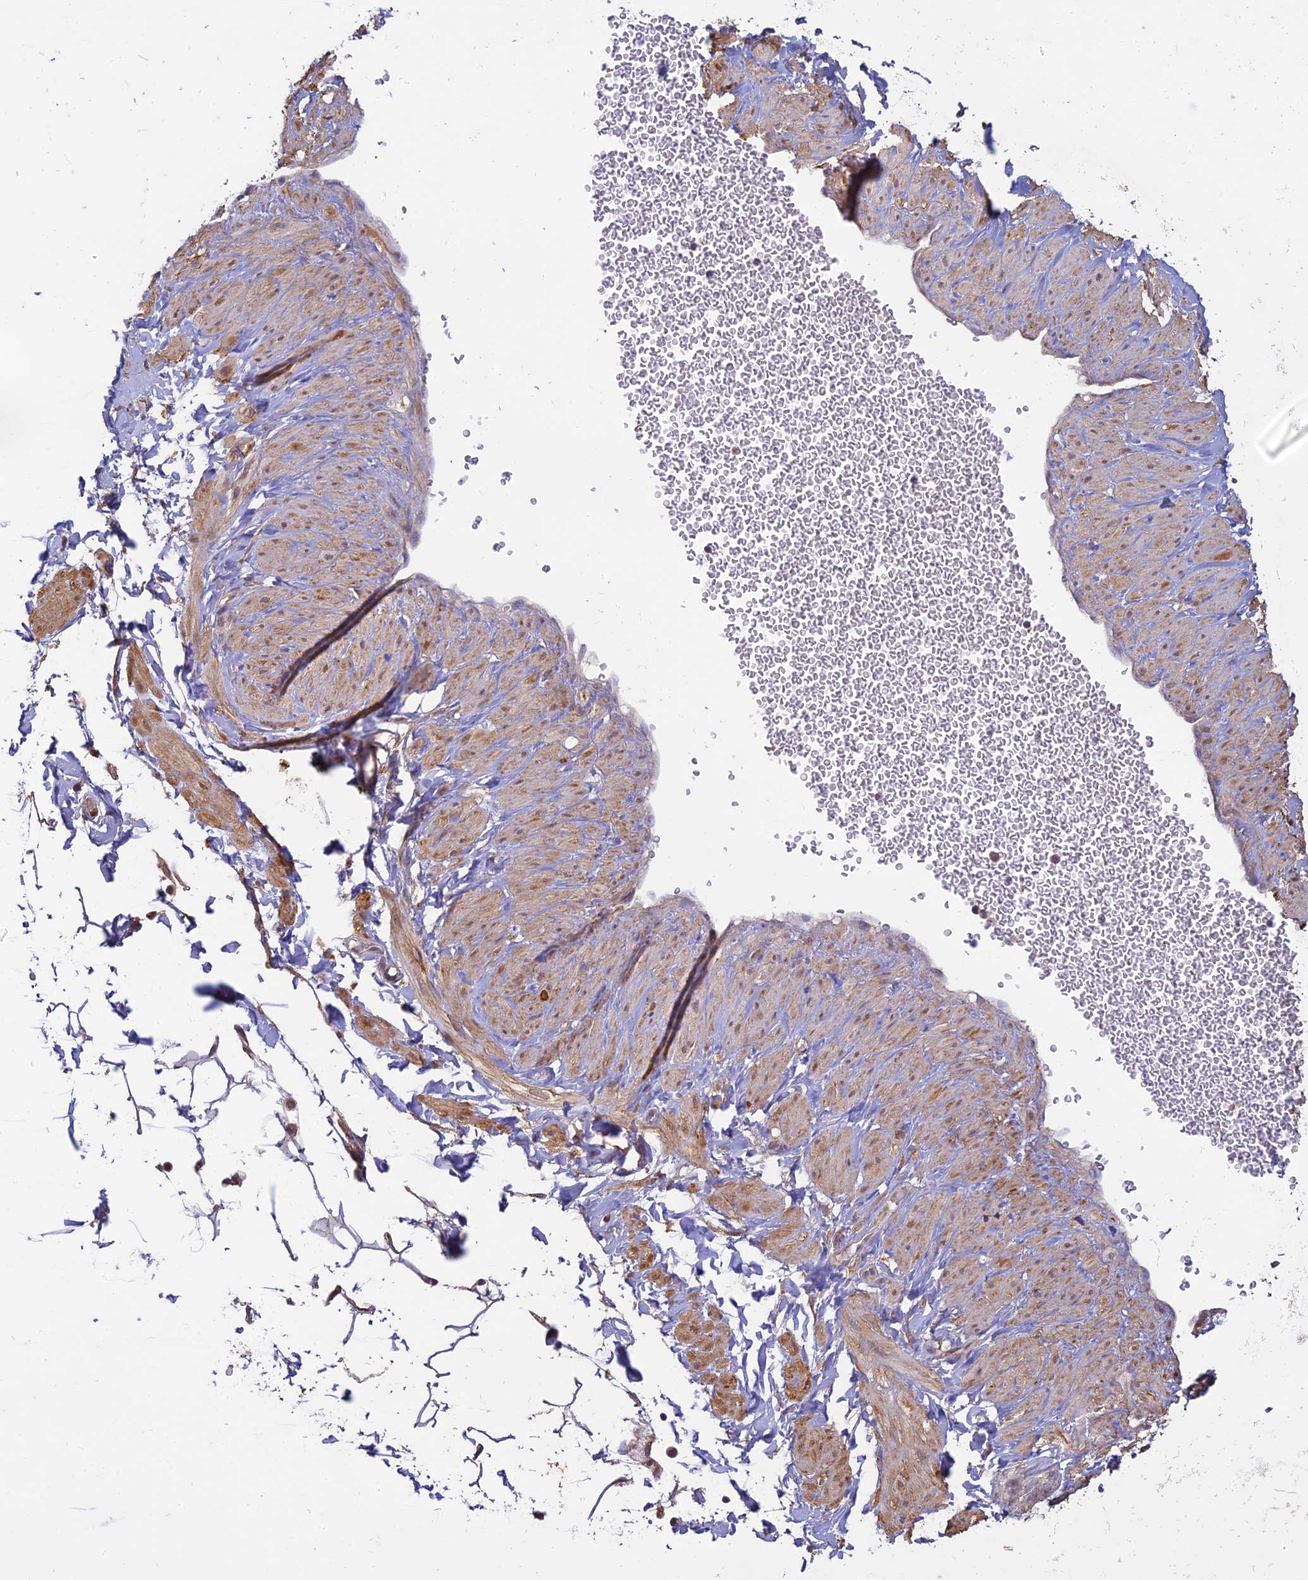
{"staining": {"intensity": "negative", "quantity": "none", "location": "none"}, "tissue": "adipose tissue", "cell_type": "Adipocytes", "image_type": "normal", "snomed": [{"axis": "morphology", "description": "Normal tissue, NOS"}, {"axis": "topography", "description": "Soft tissue"}, {"axis": "topography", "description": "Adipose tissue"}, {"axis": "topography", "description": "Vascular tissue"}, {"axis": "topography", "description": "Peripheral nerve tissue"}], "caption": "Immunohistochemistry (IHC) micrograph of unremarkable adipose tissue: human adipose tissue stained with DAB exhibits no significant protein positivity in adipocytes.", "gene": "MRNIP", "patient": {"sex": "male", "age": 74}}